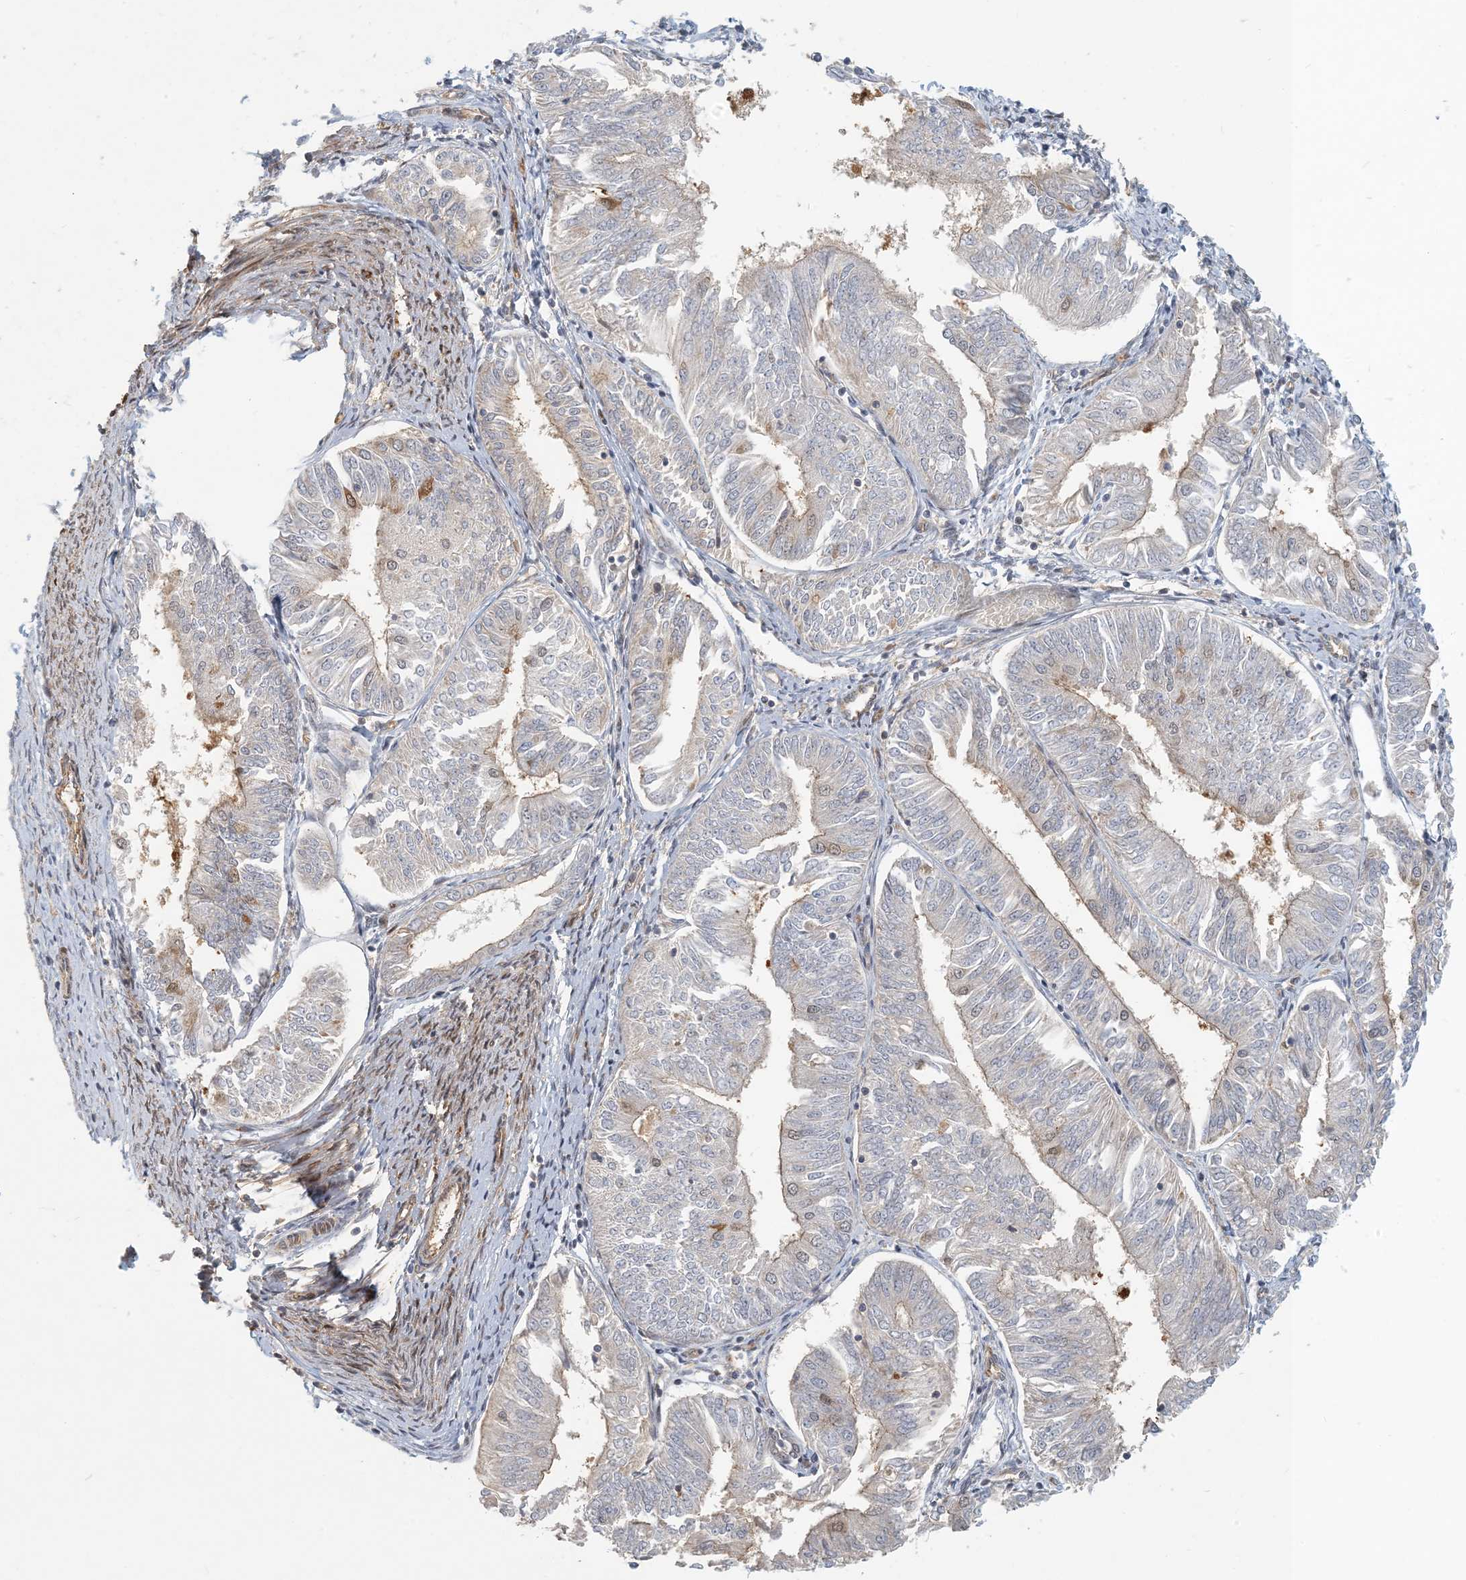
{"staining": {"intensity": "weak", "quantity": "<25%", "location": "nuclear"}, "tissue": "endometrial cancer", "cell_type": "Tumor cells", "image_type": "cancer", "snomed": [{"axis": "morphology", "description": "Adenocarcinoma, NOS"}, {"axis": "topography", "description": "Endometrium"}], "caption": "This histopathology image is of endometrial adenocarcinoma stained with IHC to label a protein in brown with the nuclei are counter-stained blue. There is no positivity in tumor cells.", "gene": "MAPKBP1", "patient": {"sex": "female", "age": 58}}